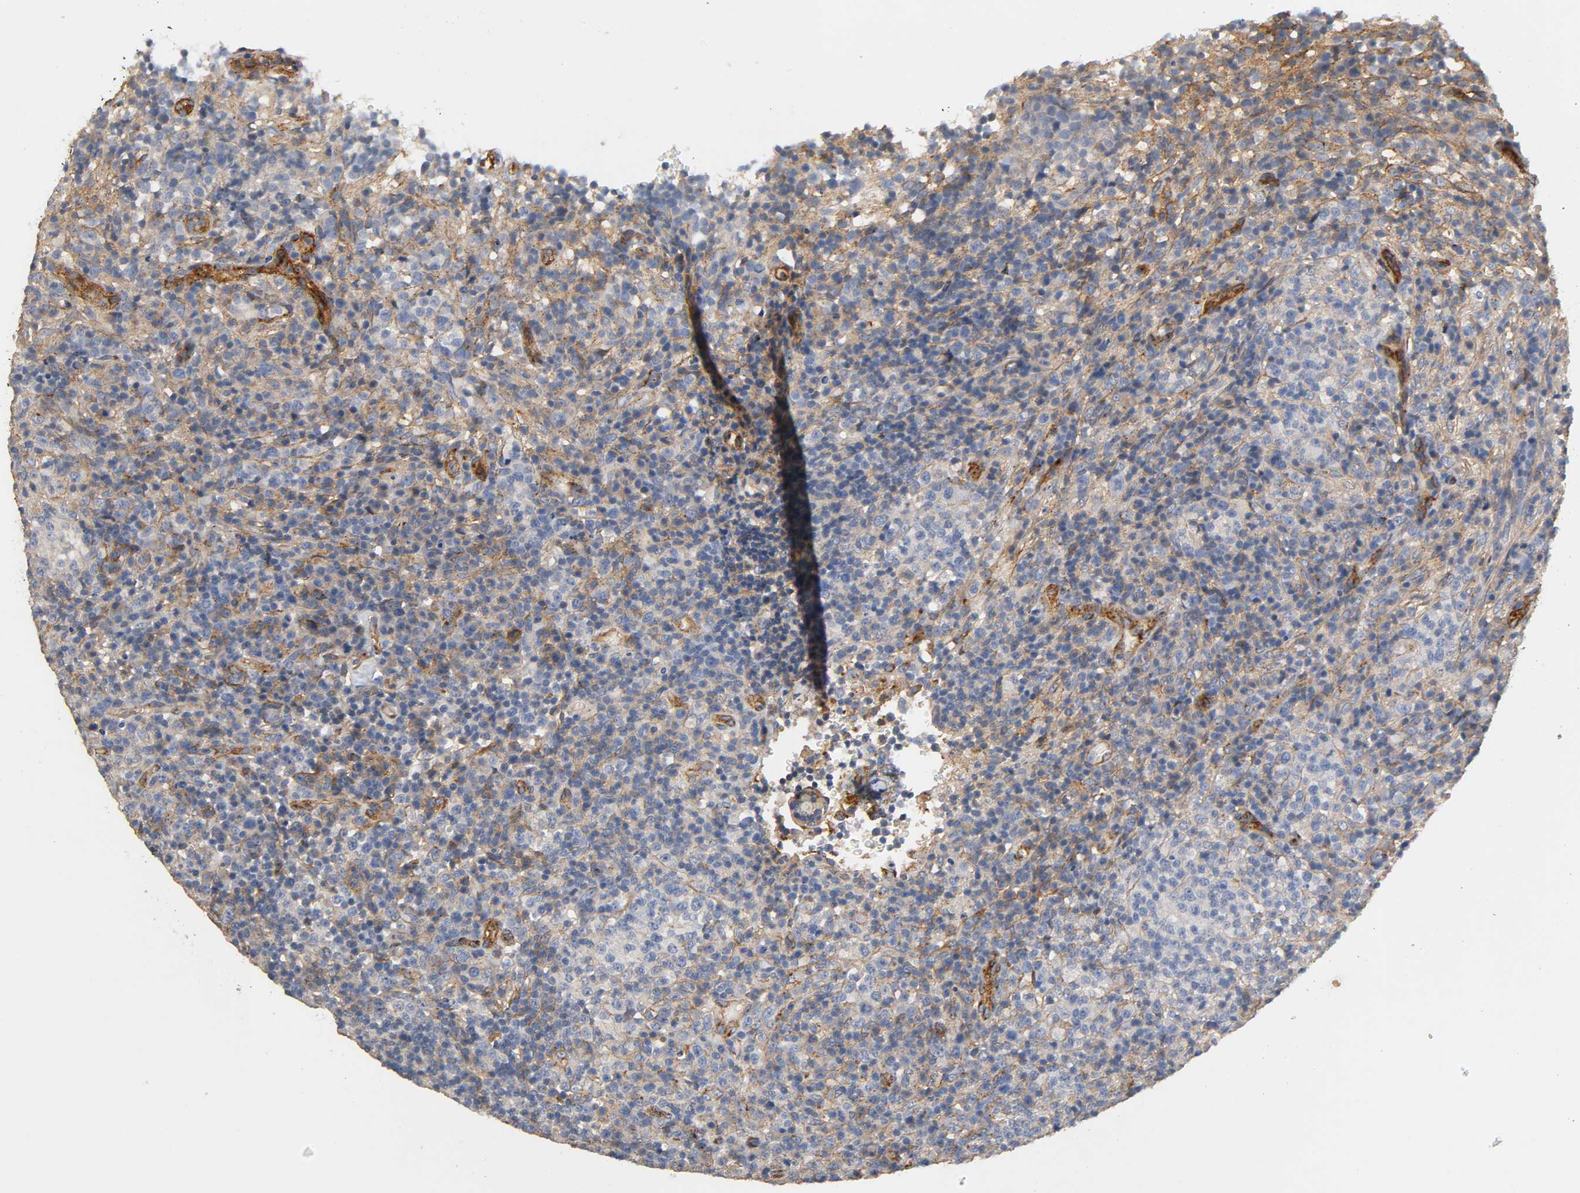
{"staining": {"intensity": "weak", "quantity": "25%-75%", "location": "cytoplasmic/membranous"}, "tissue": "lymphoma", "cell_type": "Tumor cells", "image_type": "cancer", "snomed": [{"axis": "morphology", "description": "Malignant lymphoma, non-Hodgkin's type, High grade"}, {"axis": "topography", "description": "Lymph node"}], "caption": "The image shows staining of malignant lymphoma, non-Hodgkin's type (high-grade), revealing weak cytoplasmic/membranous protein expression (brown color) within tumor cells.", "gene": "IFITM3", "patient": {"sex": "female", "age": 76}}